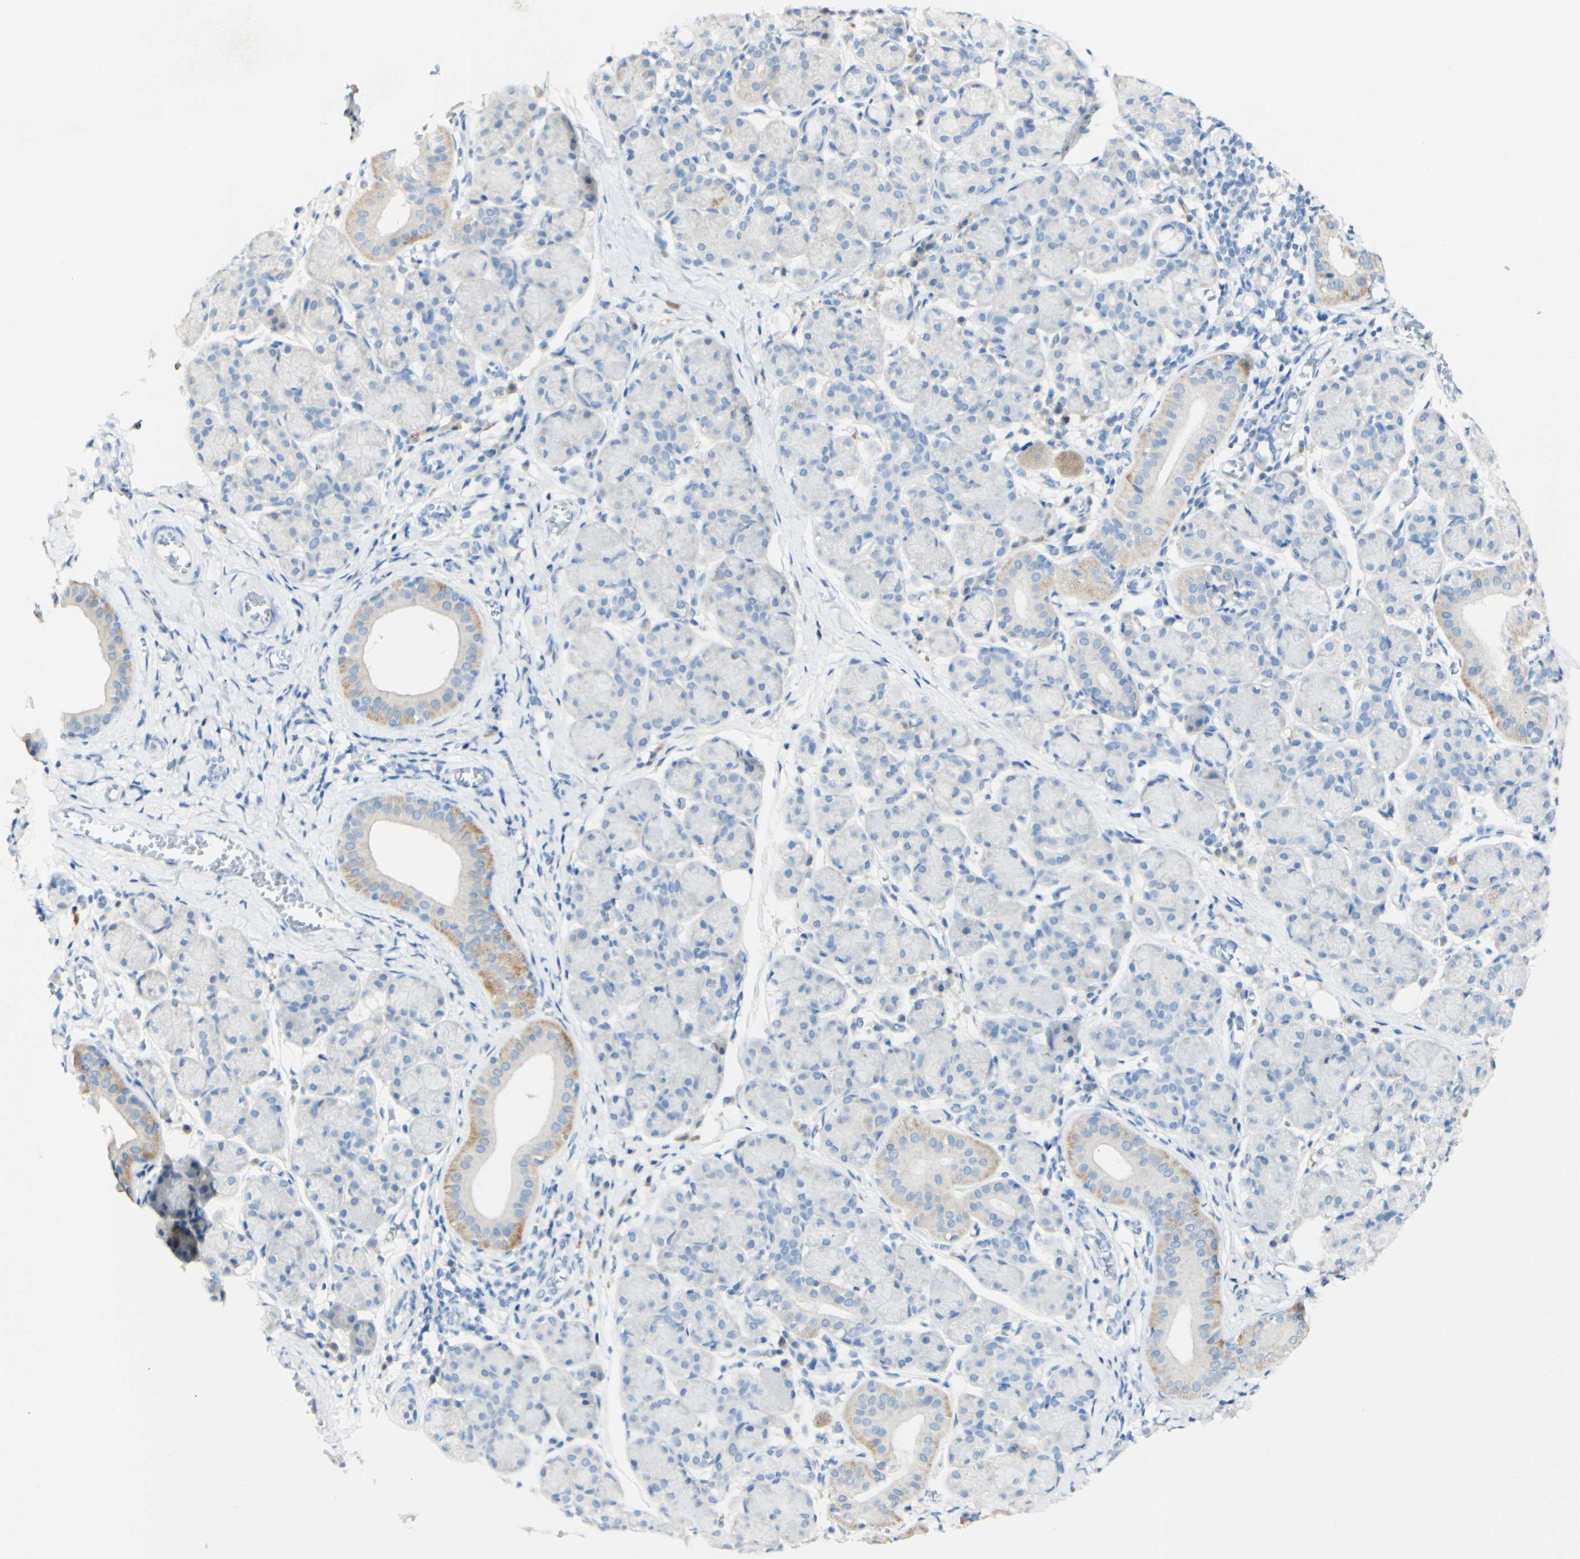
{"staining": {"intensity": "moderate", "quantity": "<25%", "location": "cytoplasmic/membranous"}, "tissue": "salivary gland", "cell_type": "Glandular cells", "image_type": "normal", "snomed": [{"axis": "morphology", "description": "Normal tissue, NOS"}, {"axis": "morphology", "description": "Inflammation, NOS"}, {"axis": "topography", "description": "Lymph node"}, {"axis": "topography", "description": "Salivary gland"}], "caption": "Protein expression analysis of benign salivary gland shows moderate cytoplasmic/membranous staining in approximately <25% of glandular cells.", "gene": "FGF4", "patient": {"sex": "male", "age": 3}}